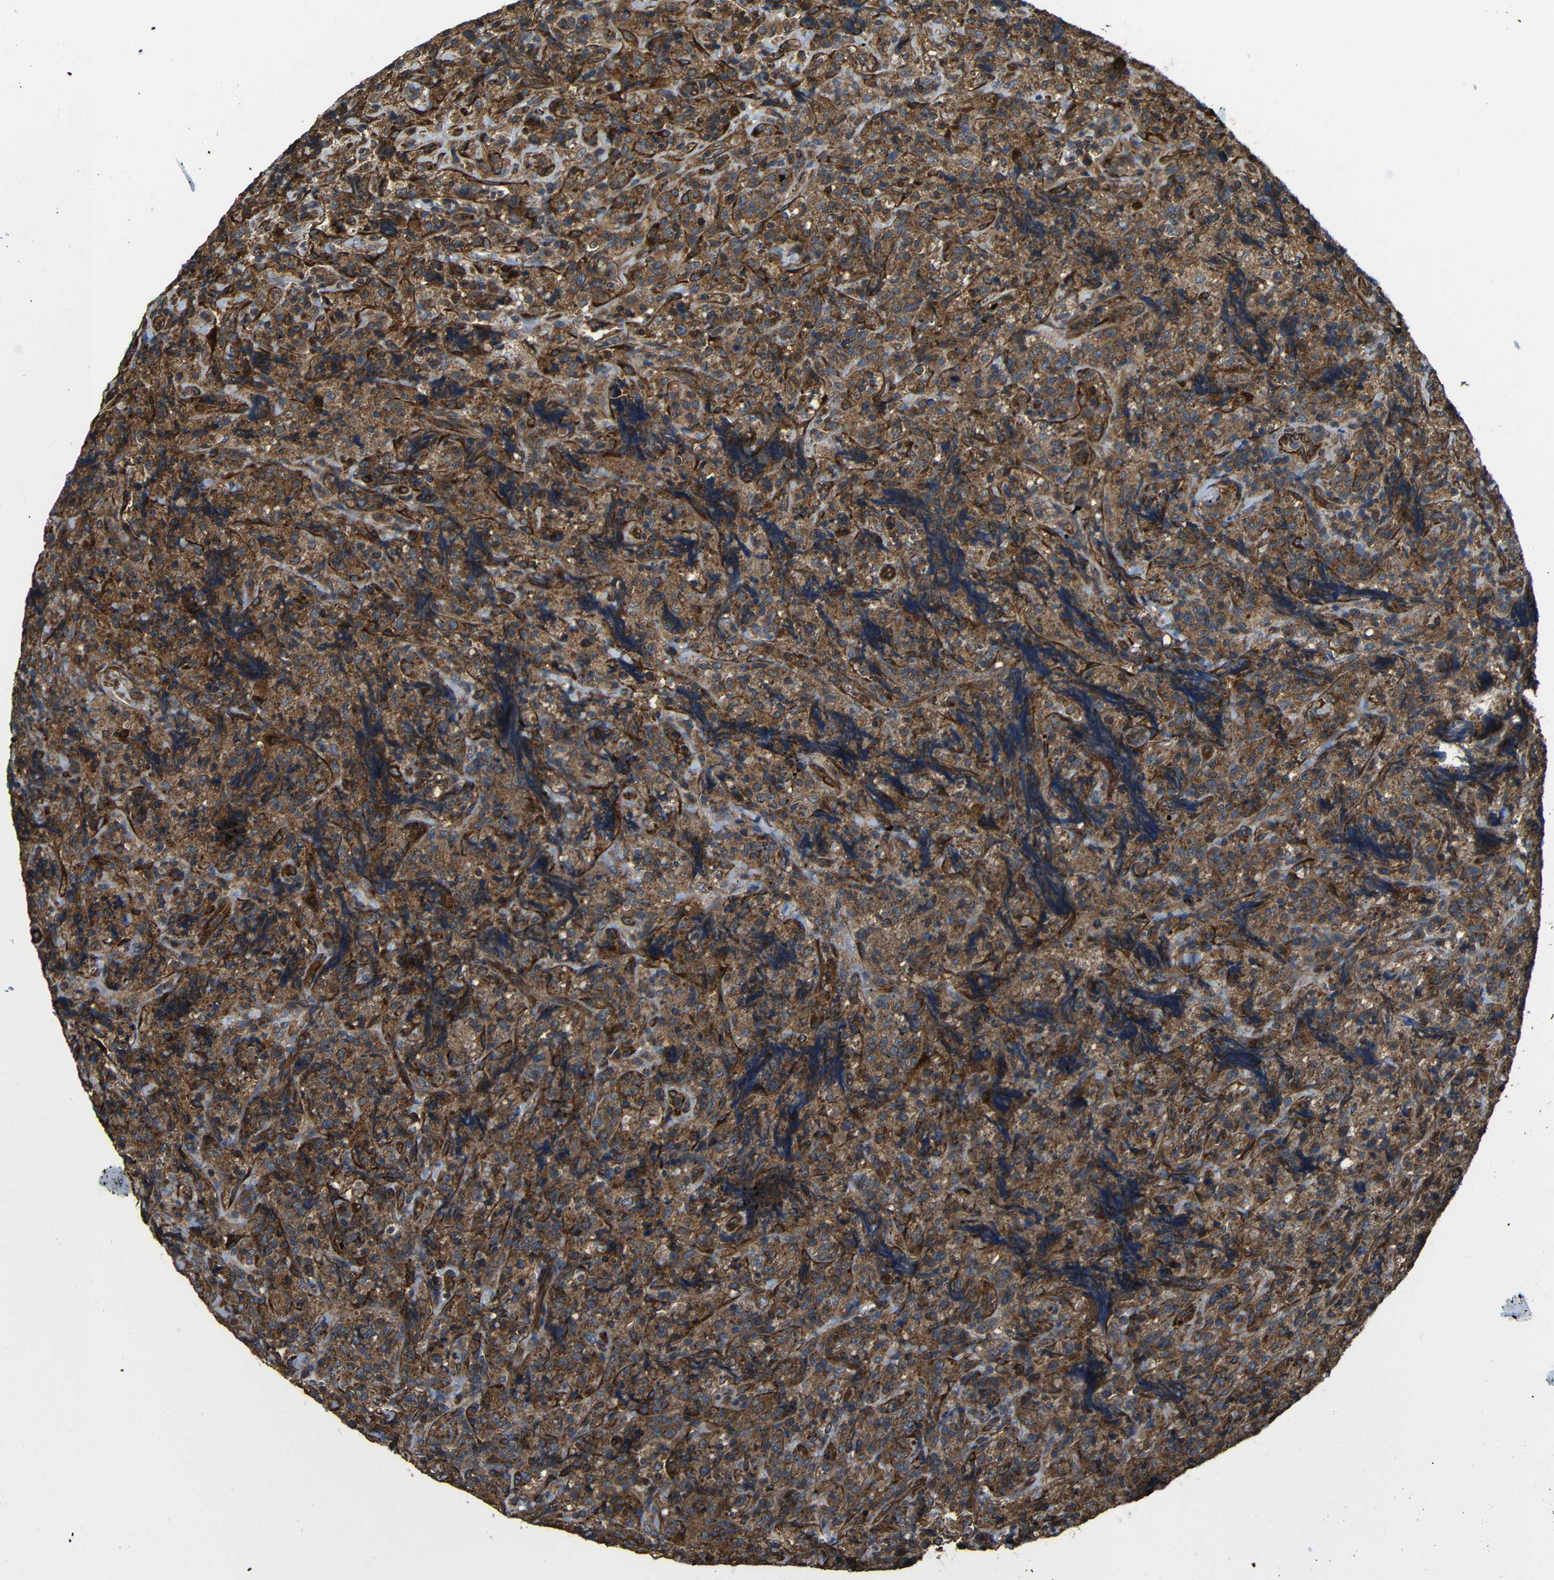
{"staining": {"intensity": "moderate", "quantity": ">75%", "location": "cytoplasmic/membranous"}, "tissue": "lymphoma", "cell_type": "Tumor cells", "image_type": "cancer", "snomed": [{"axis": "morphology", "description": "Malignant lymphoma, non-Hodgkin's type, High grade"}, {"axis": "topography", "description": "Tonsil"}], "caption": "High-power microscopy captured an immunohistochemistry micrograph of malignant lymphoma, non-Hodgkin's type (high-grade), revealing moderate cytoplasmic/membranous positivity in about >75% of tumor cells.", "gene": "PTCH1", "patient": {"sex": "female", "age": 36}}